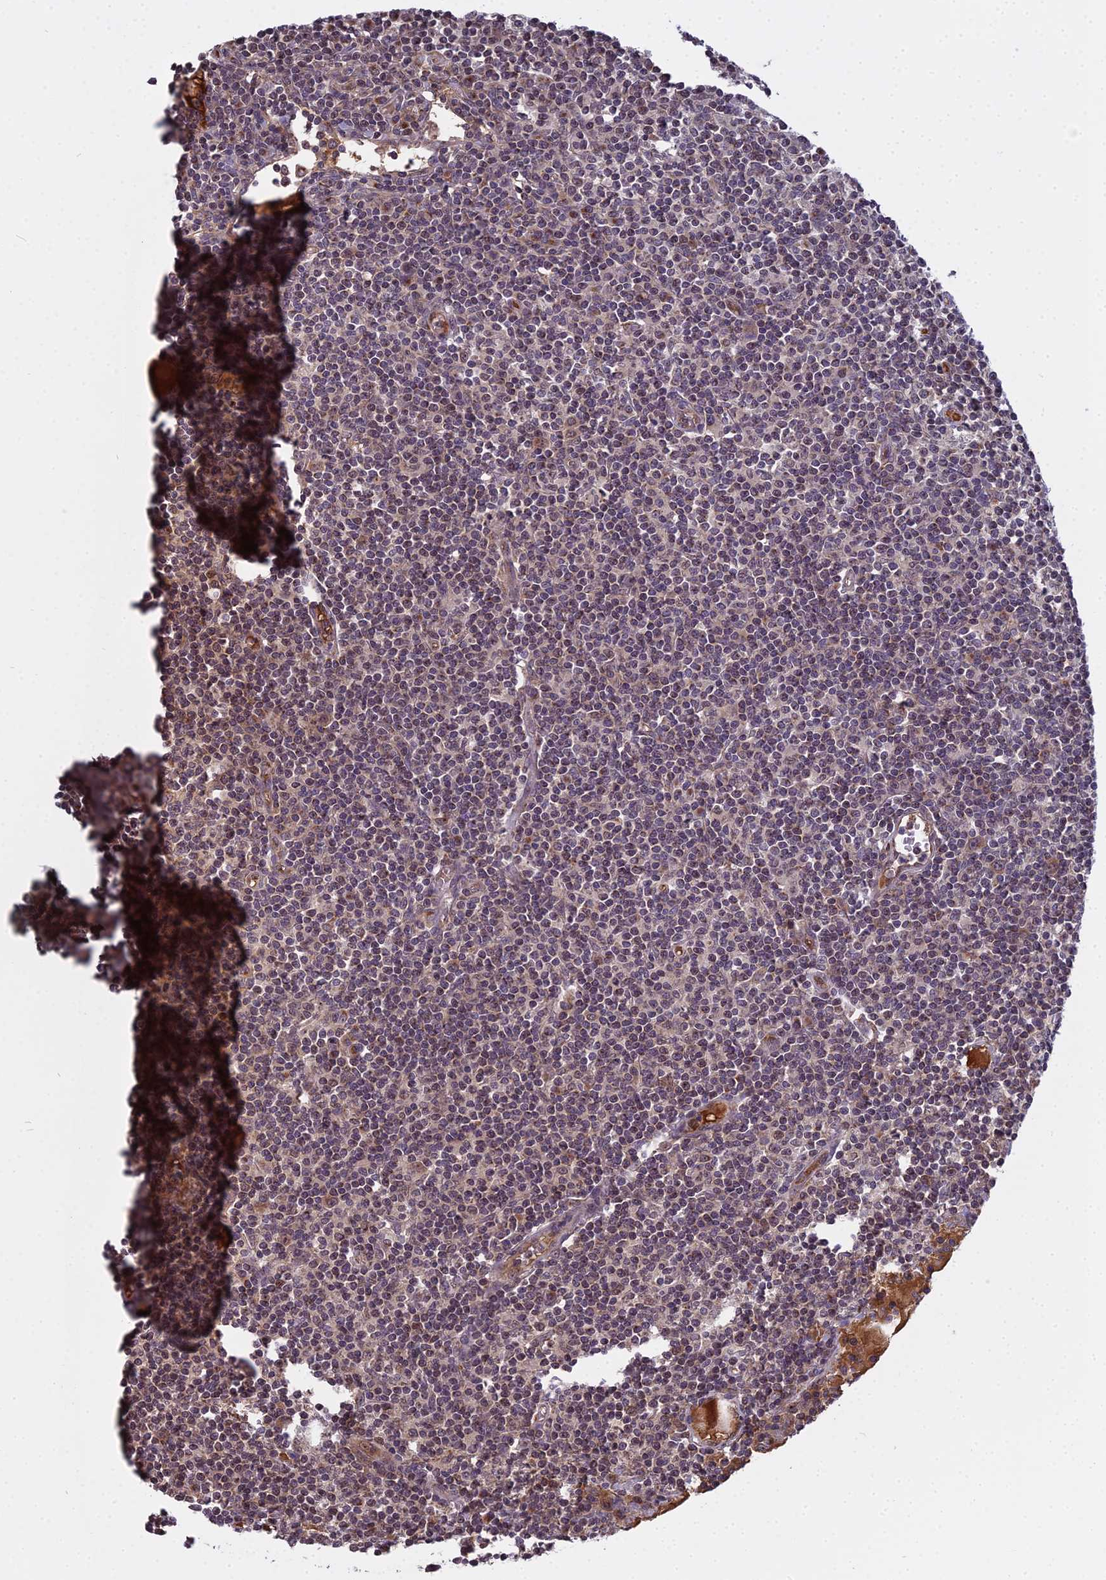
{"staining": {"intensity": "weak", "quantity": "<25%", "location": "nuclear"}, "tissue": "lymph node", "cell_type": "Germinal center cells", "image_type": "normal", "snomed": [{"axis": "morphology", "description": "Normal tissue, NOS"}, {"axis": "topography", "description": "Lymph node"}], "caption": "DAB (3,3'-diaminobenzidine) immunohistochemical staining of benign lymph node reveals no significant expression in germinal center cells.", "gene": "MEOX1", "patient": {"sex": "female", "age": 55}}